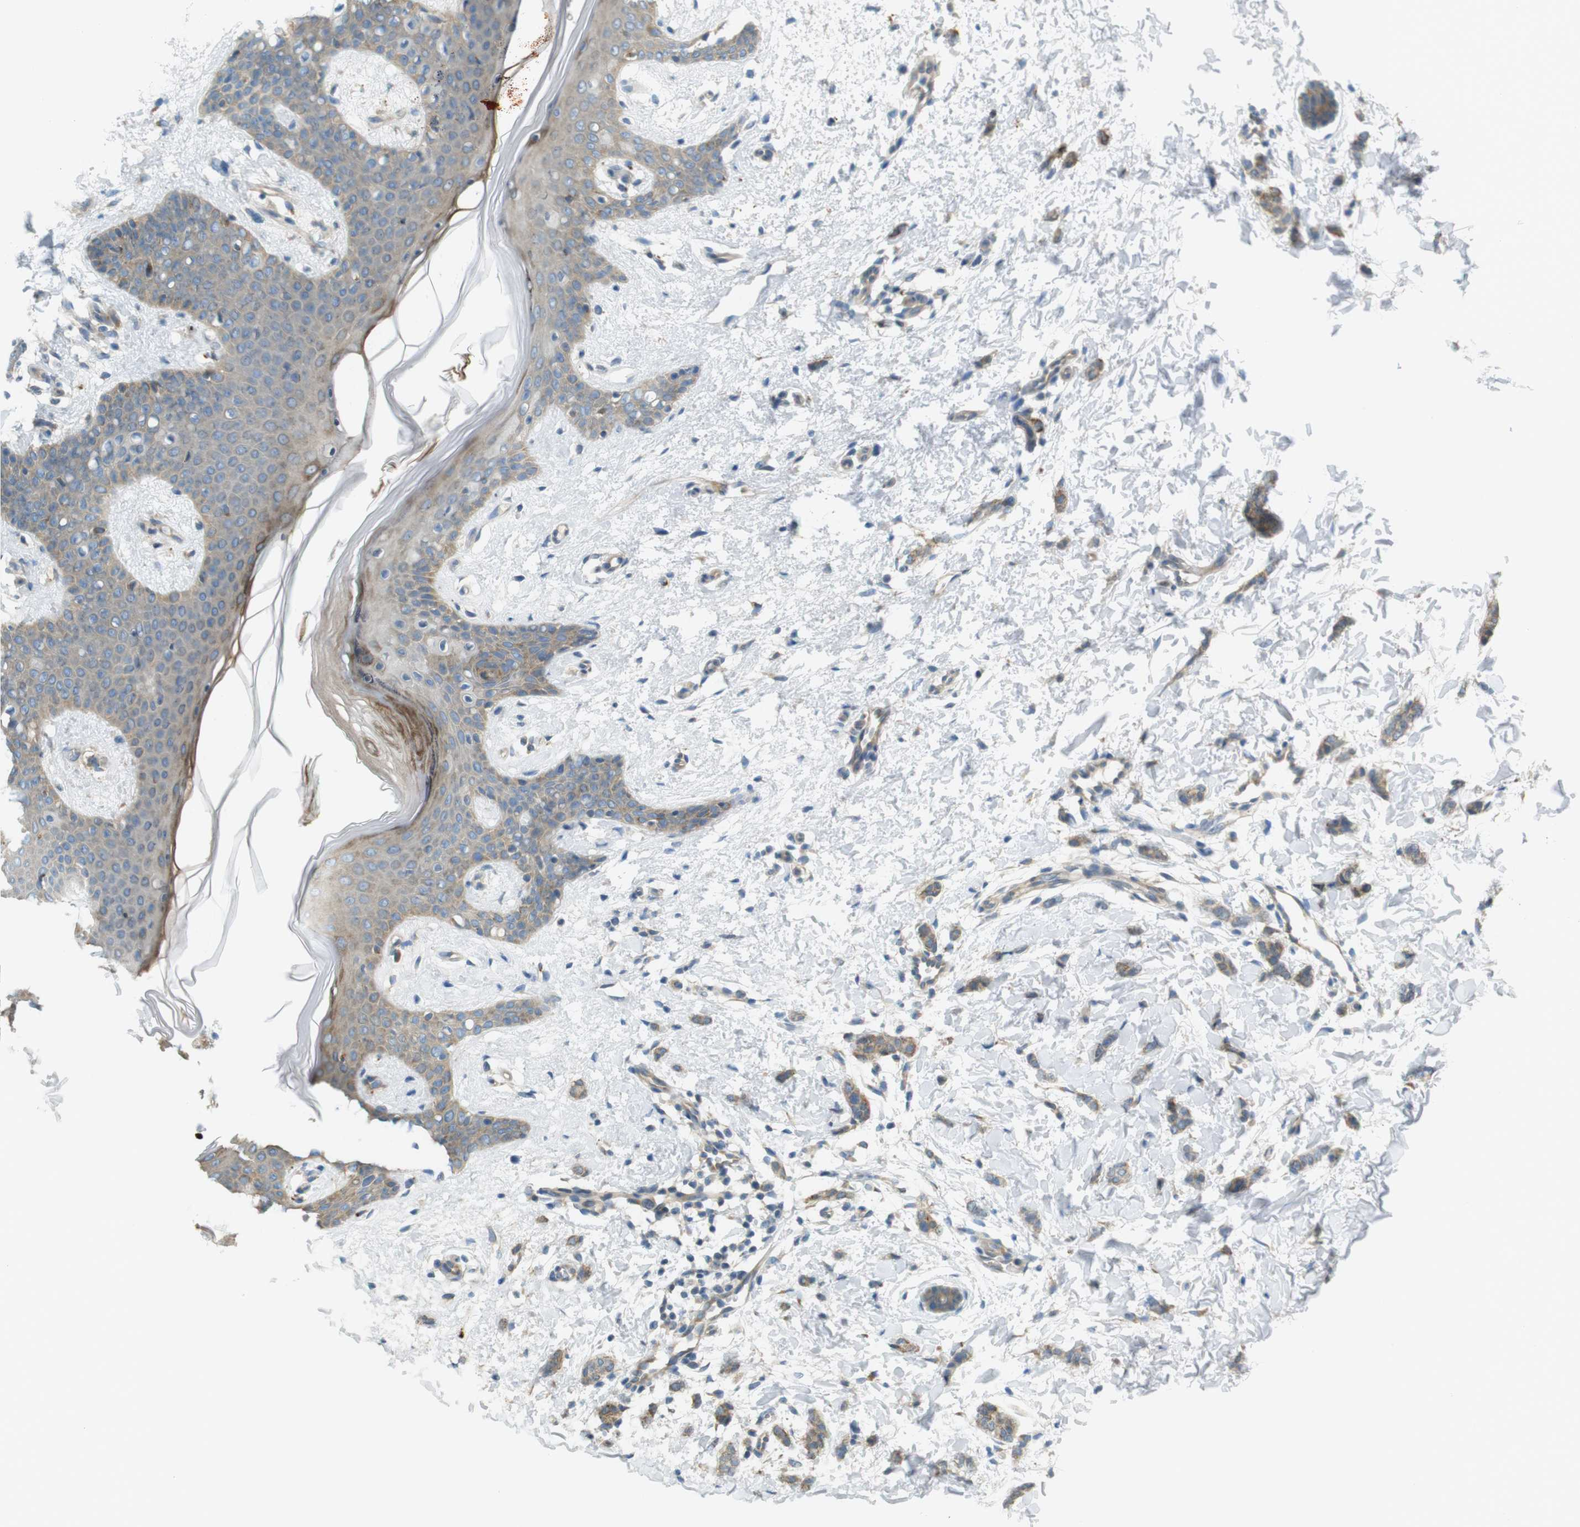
{"staining": {"intensity": "moderate", "quantity": ">75%", "location": "cytoplasmic/membranous"}, "tissue": "breast cancer", "cell_type": "Tumor cells", "image_type": "cancer", "snomed": [{"axis": "morphology", "description": "Lobular carcinoma"}, {"axis": "topography", "description": "Skin"}, {"axis": "topography", "description": "Breast"}], "caption": "A medium amount of moderate cytoplasmic/membranous expression is appreciated in approximately >75% of tumor cells in breast lobular carcinoma tissue. (IHC, brightfield microscopy, high magnification).", "gene": "TMEM41B", "patient": {"sex": "female", "age": 46}}